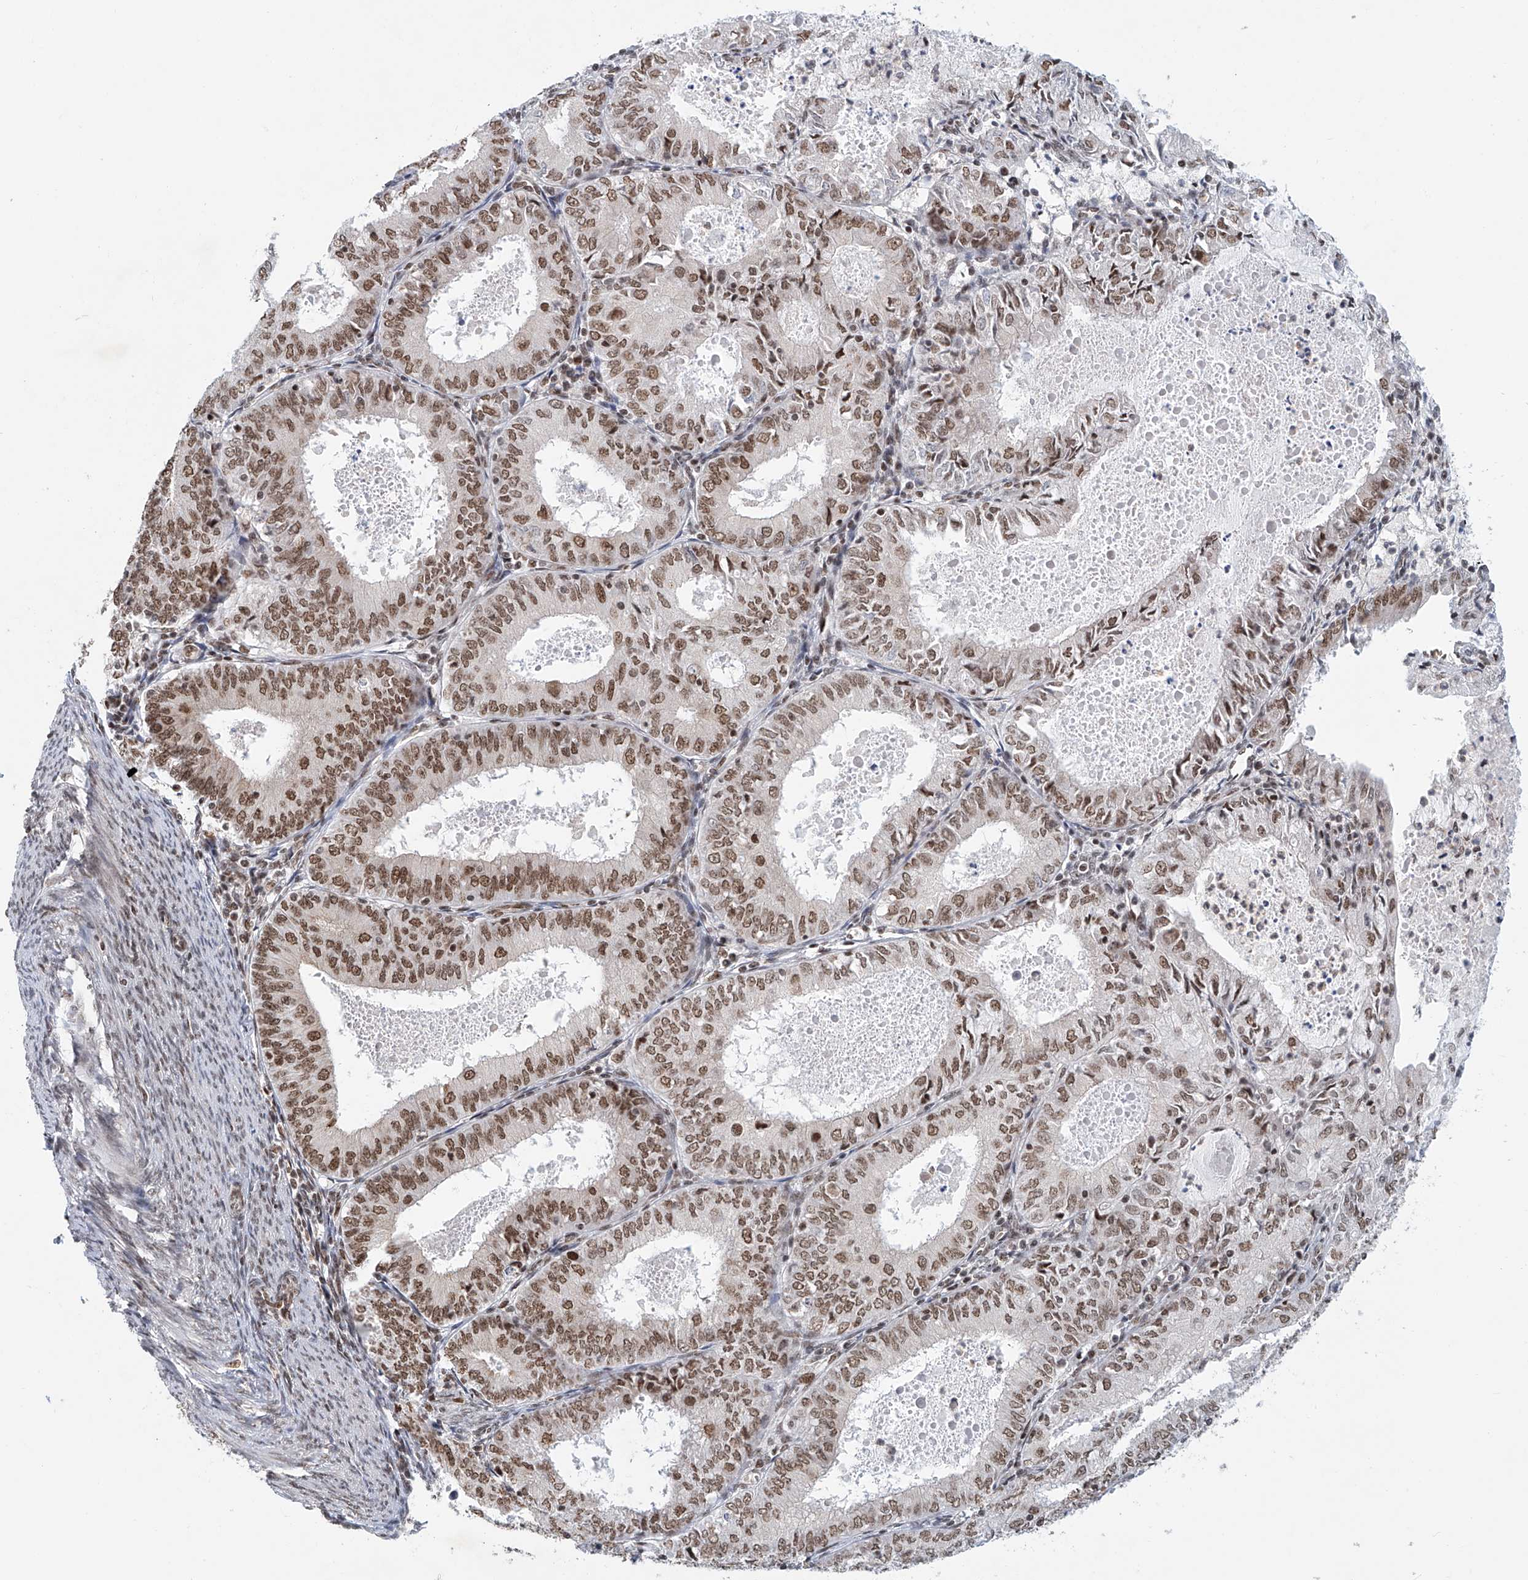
{"staining": {"intensity": "moderate", "quantity": ">75%", "location": "nuclear"}, "tissue": "endometrial cancer", "cell_type": "Tumor cells", "image_type": "cancer", "snomed": [{"axis": "morphology", "description": "Adenocarcinoma, NOS"}, {"axis": "topography", "description": "Endometrium"}], "caption": "Endometrial adenocarcinoma stained for a protein reveals moderate nuclear positivity in tumor cells.", "gene": "ZNF470", "patient": {"sex": "female", "age": 57}}